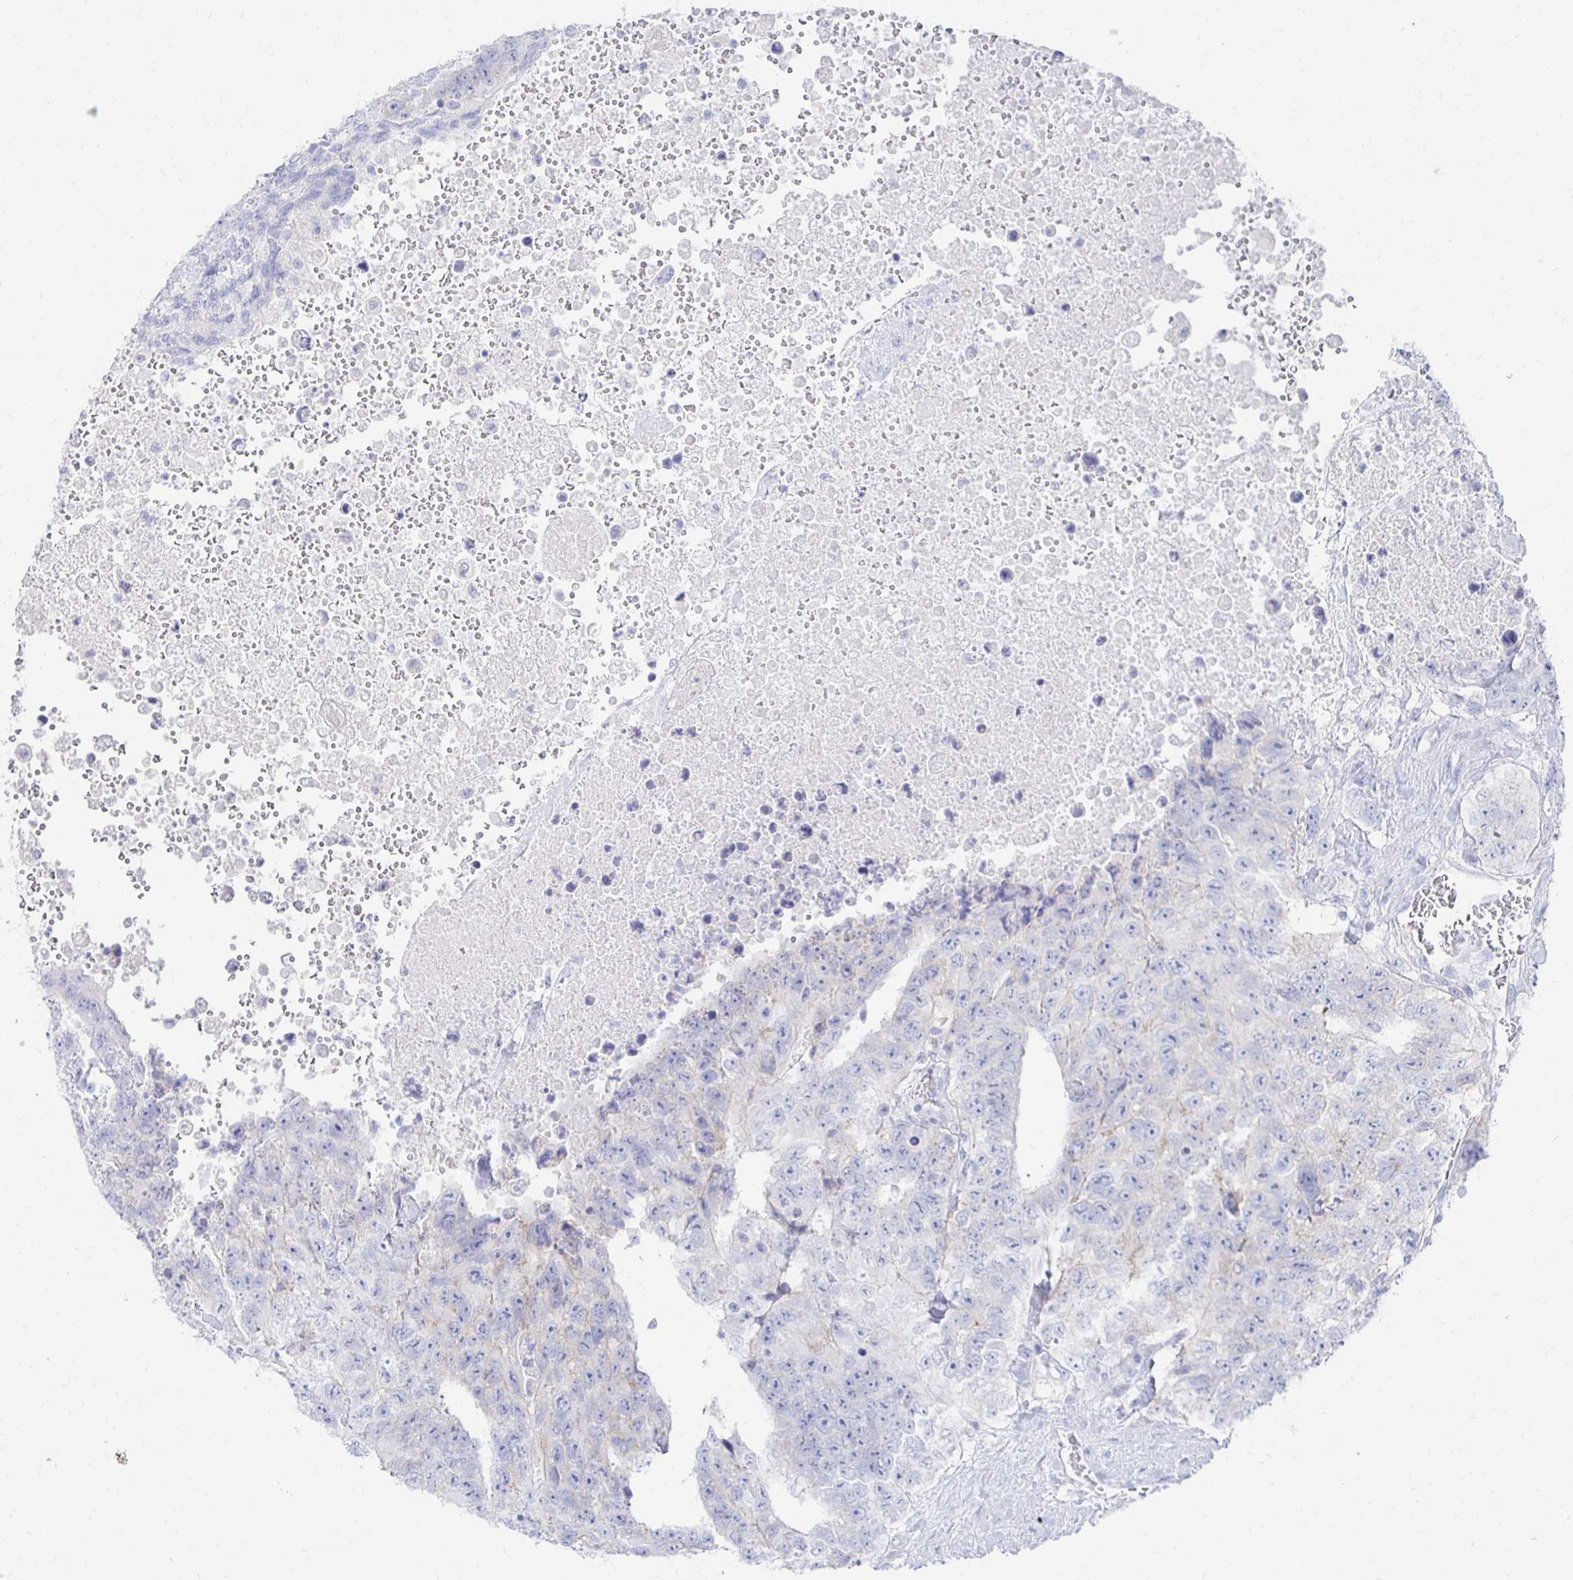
{"staining": {"intensity": "negative", "quantity": "none", "location": "none"}, "tissue": "testis cancer", "cell_type": "Tumor cells", "image_type": "cancer", "snomed": [{"axis": "morphology", "description": "Carcinoma, Embryonal, NOS"}, {"axis": "topography", "description": "Testis"}], "caption": "The immunohistochemistry photomicrograph has no significant staining in tumor cells of testis embryonal carcinoma tissue.", "gene": "PRDM7", "patient": {"sex": "male", "age": 24}}